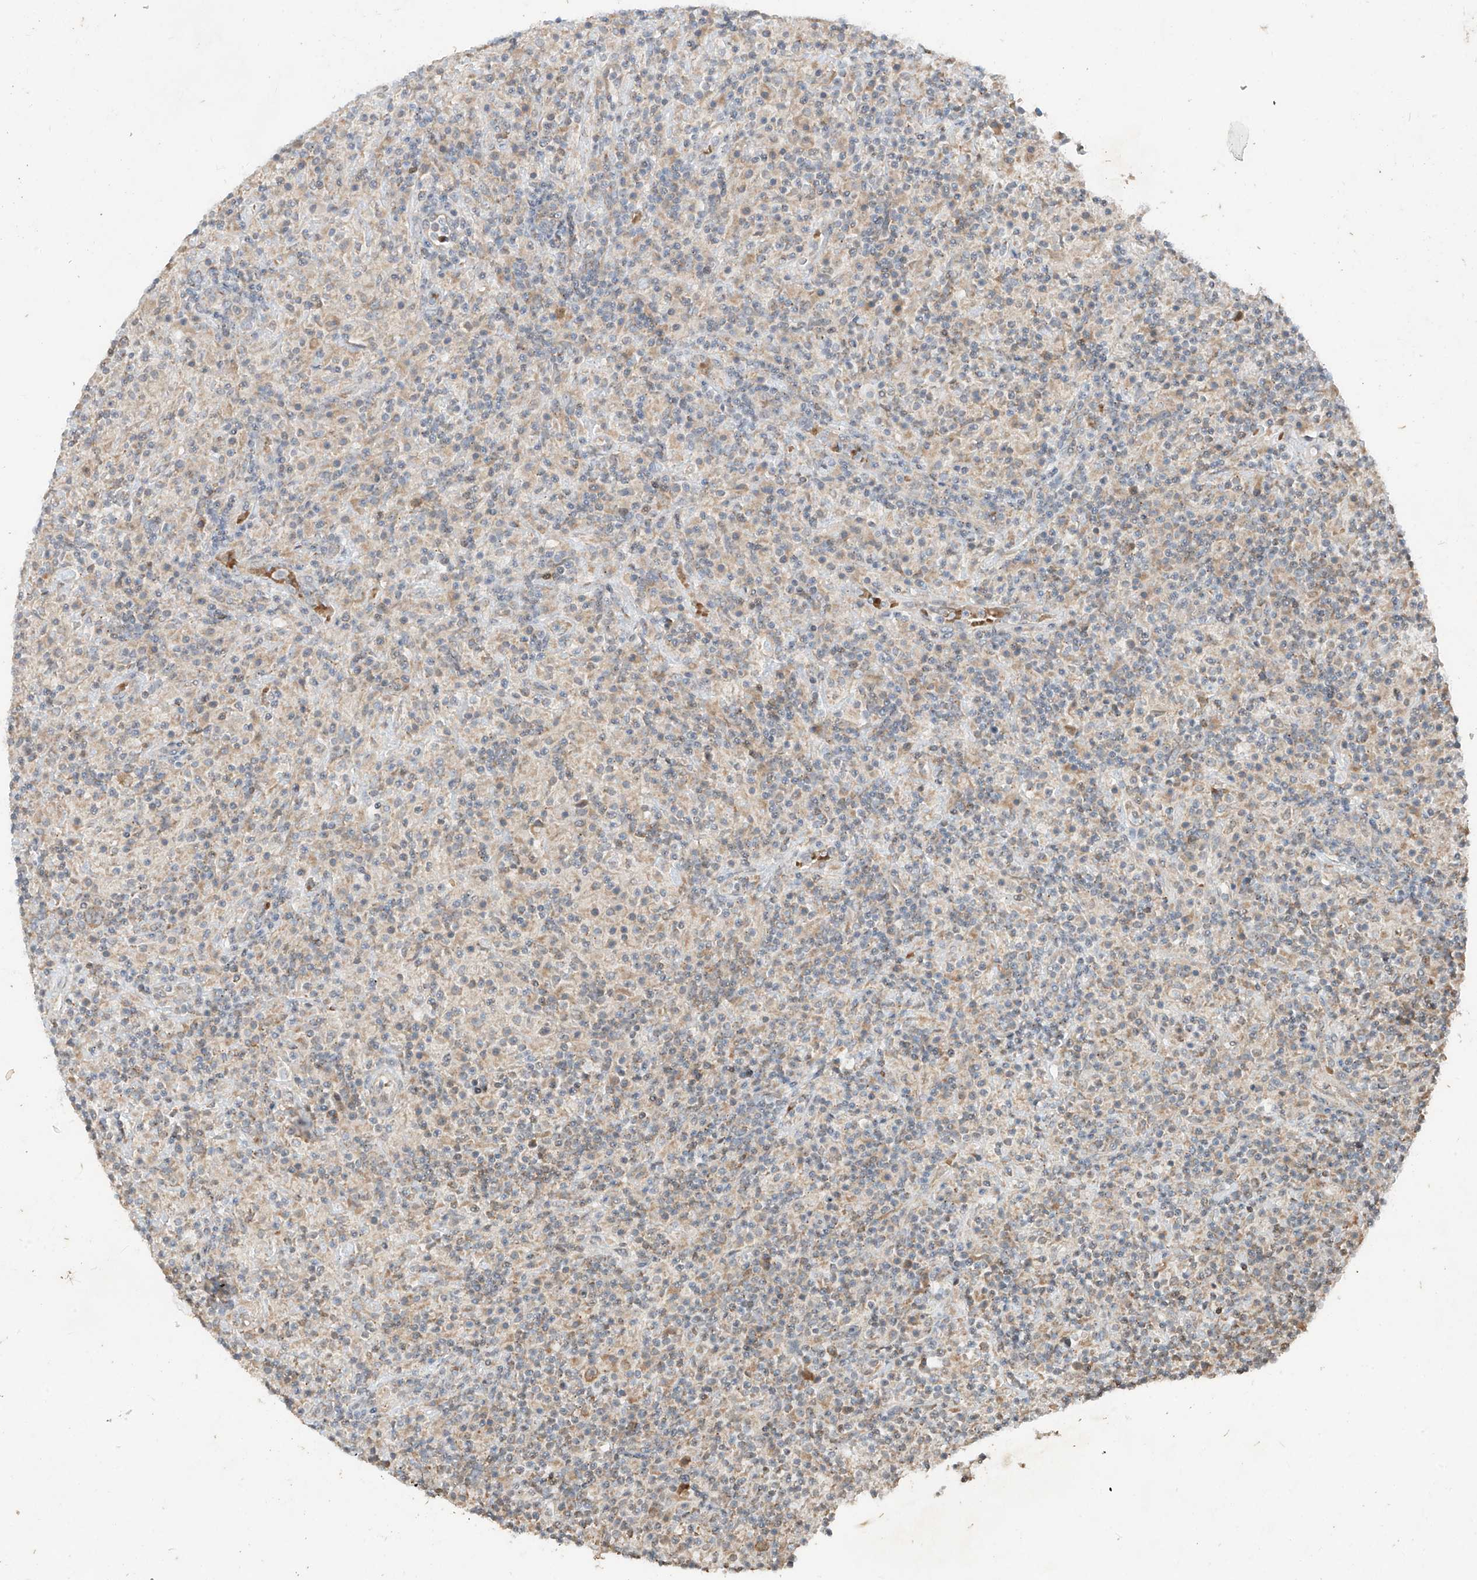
{"staining": {"intensity": "moderate", "quantity": ">75%", "location": "cytoplasmic/membranous"}, "tissue": "lymphoma", "cell_type": "Tumor cells", "image_type": "cancer", "snomed": [{"axis": "morphology", "description": "Hodgkin's disease, NOS"}, {"axis": "topography", "description": "Lymph node"}], "caption": "Lymphoma tissue demonstrates moderate cytoplasmic/membranous expression in about >75% of tumor cells The protein of interest is stained brown, and the nuclei are stained in blue (DAB (3,3'-diaminobenzidine) IHC with brightfield microscopy, high magnification).", "gene": "MTUS2", "patient": {"sex": "male", "age": 70}}